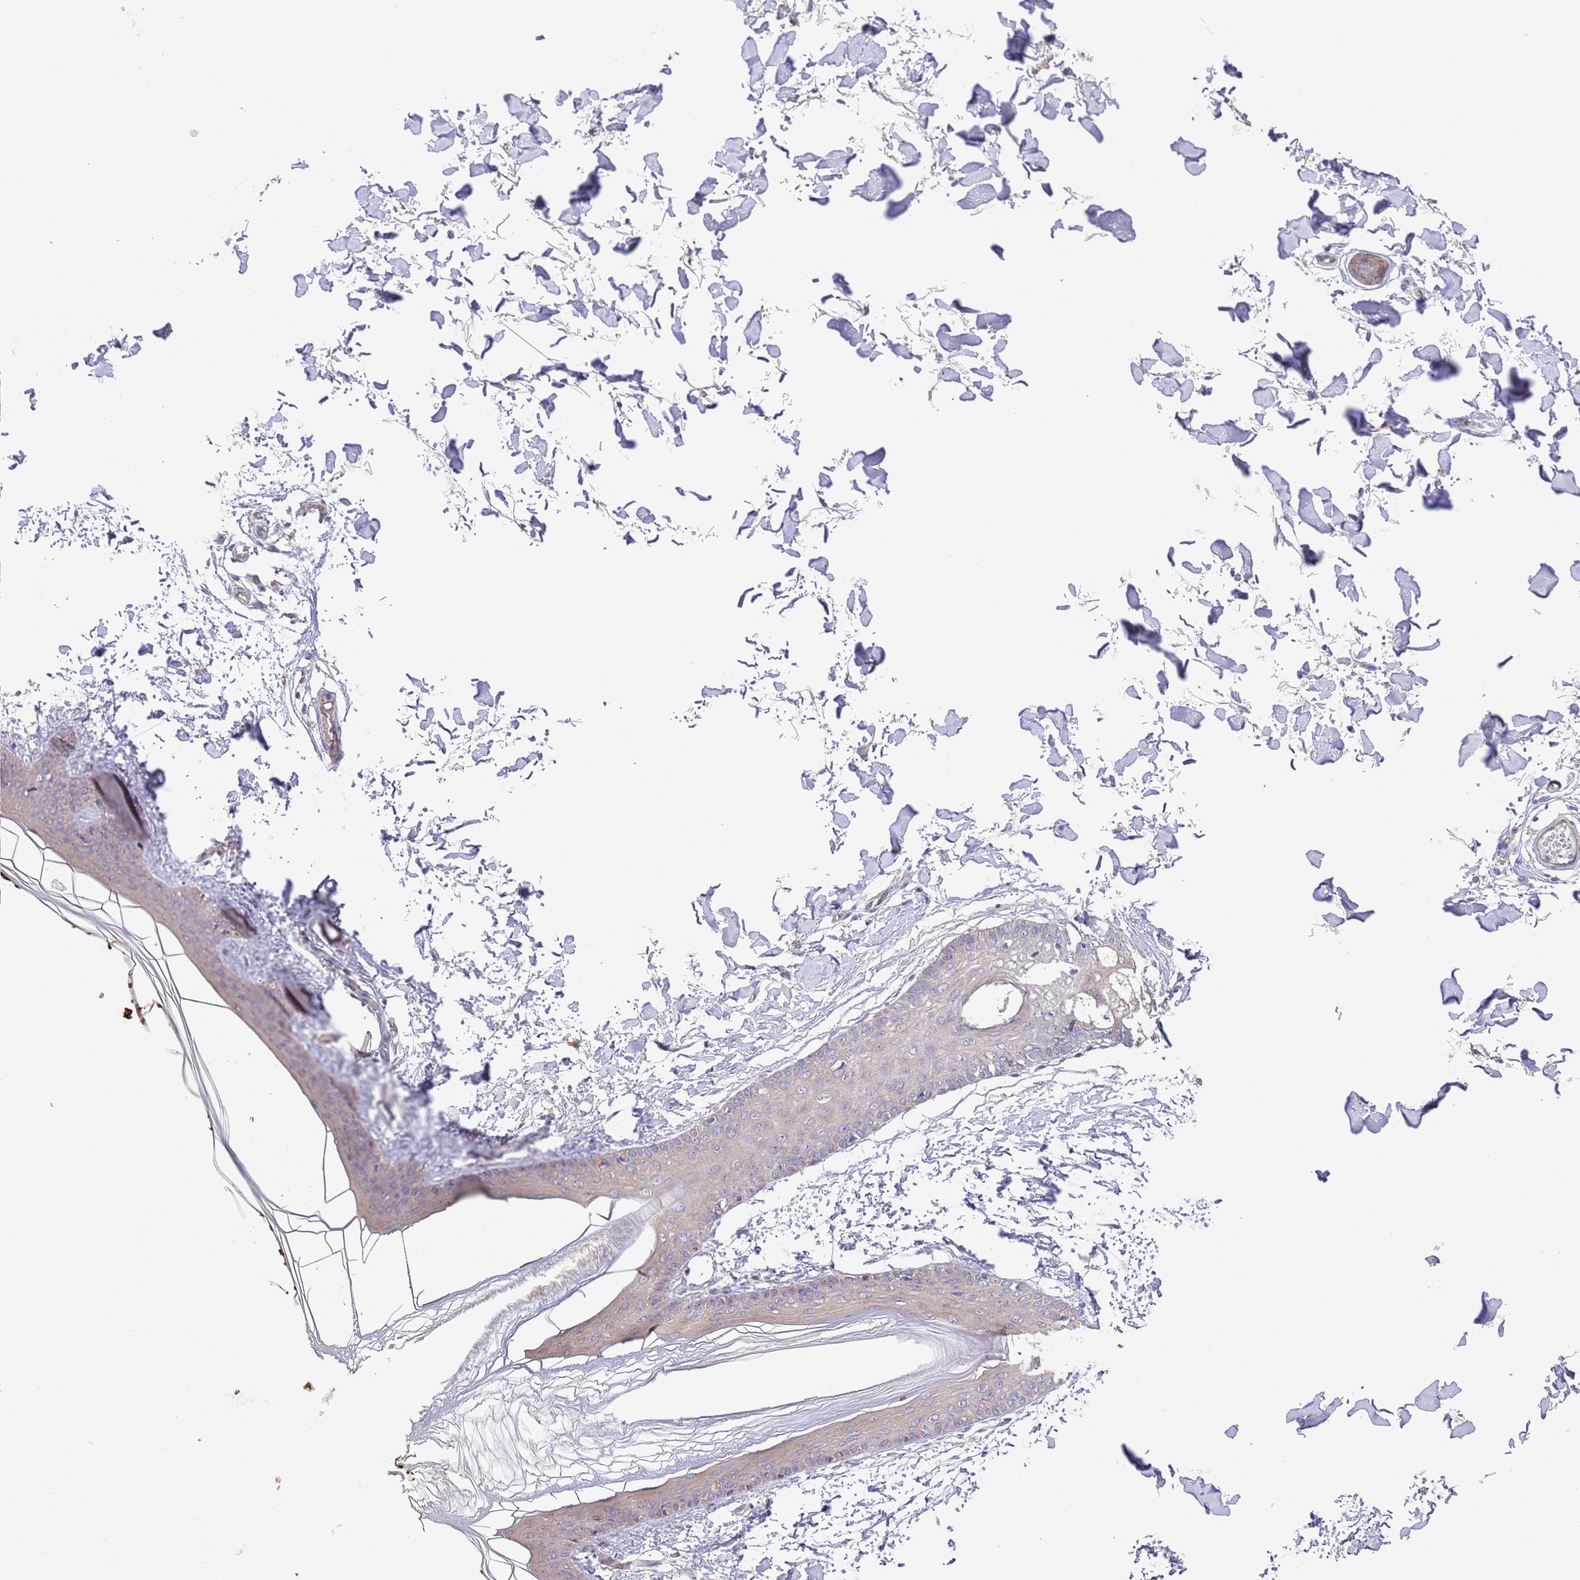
{"staining": {"intensity": "negative", "quantity": "none", "location": "none"}, "tissue": "skin", "cell_type": "Fibroblasts", "image_type": "normal", "snomed": [{"axis": "morphology", "description": "Normal tissue, NOS"}, {"axis": "topography", "description": "Skin"}], "caption": "Fibroblasts show no significant protein expression in benign skin. (DAB (3,3'-diaminobenzidine) IHC visualized using brightfield microscopy, high magnification).", "gene": "LIPJ", "patient": {"sex": "female", "age": 34}}